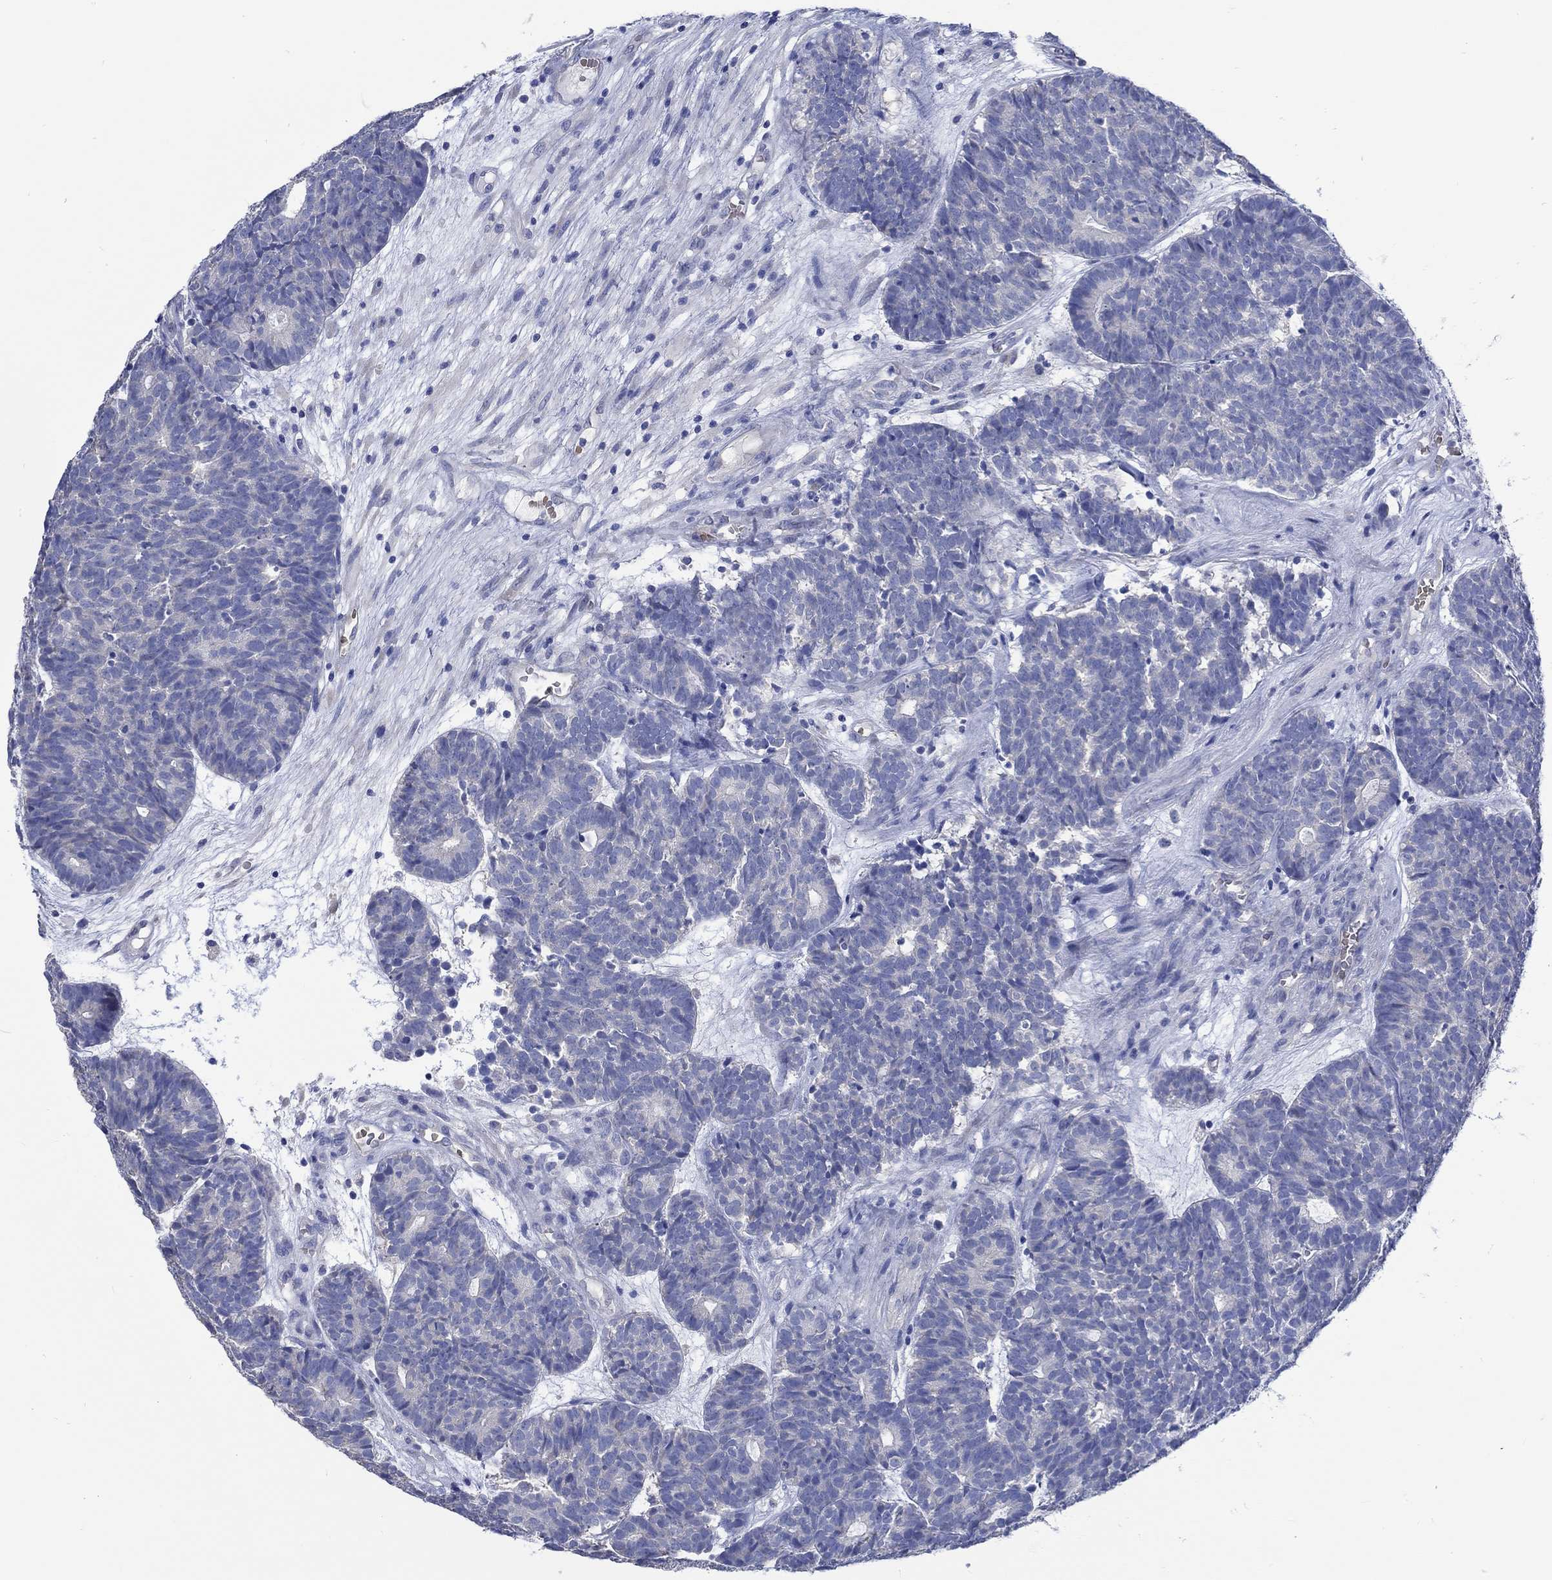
{"staining": {"intensity": "negative", "quantity": "none", "location": "none"}, "tissue": "head and neck cancer", "cell_type": "Tumor cells", "image_type": "cancer", "snomed": [{"axis": "morphology", "description": "Adenocarcinoma, NOS"}, {"axis": "topography", "description": "Head-Neck"}], "caption": "A micrograph of head and neck adenocarcinoma stained for a protein displays no brown staining in tumor cells.", "gene": "KCNA1", "patient": {"sex": "female", "age": 81}}